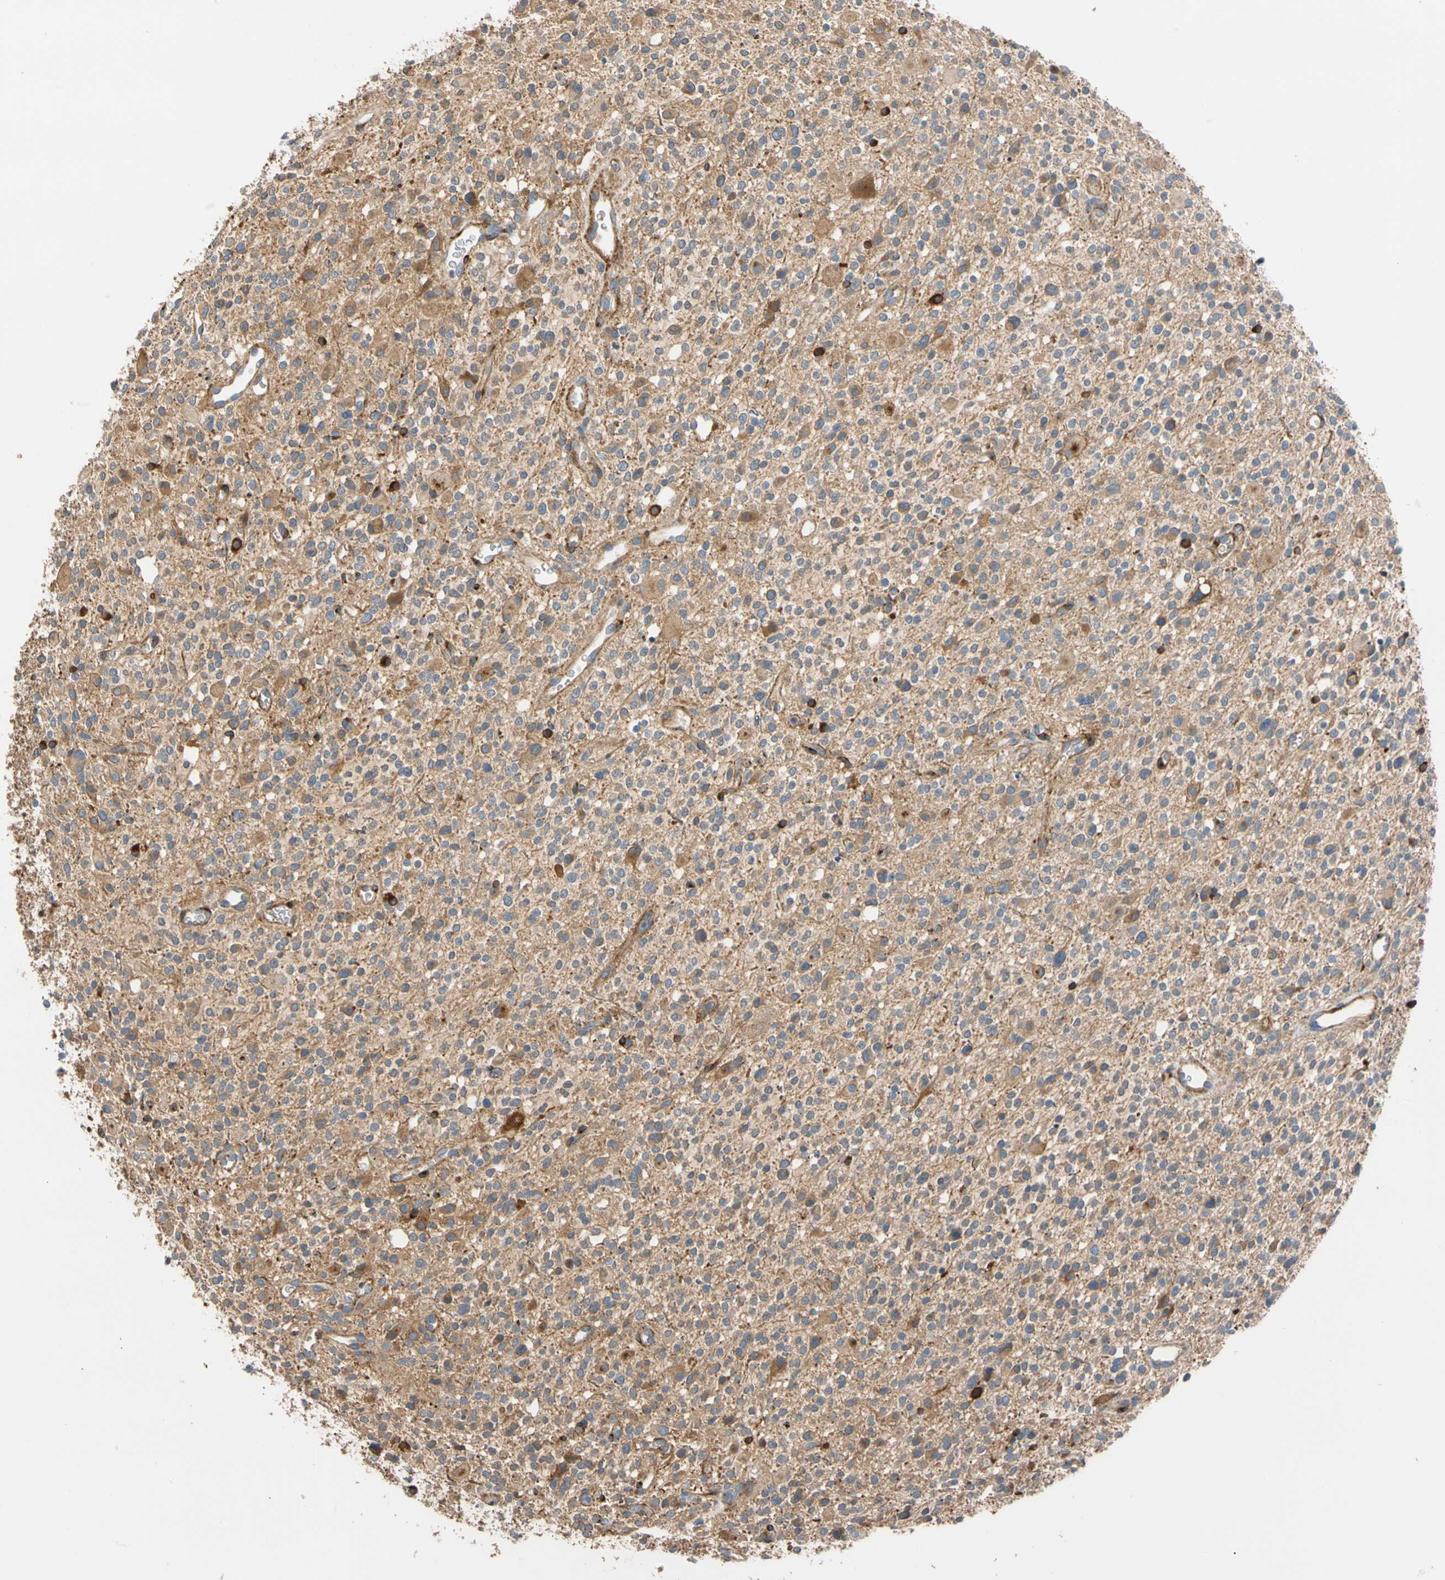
{"staining": {"intensity": "weak", "quantity": ">75%", "location": "cytoplasmic/membranous"}, "tissue": "glioma", "cell_type": "Tumor cells", "image_type": "cancer", "snomed": [{"axis": "morphology", "description": "Glioma, malignant, High grade"}, {"axis": "topography", "description": "Brain"}], "caption": "Glioma was stained to show a protein in brown. There is low levels of weak cytoplasmic/membranous staining in approximately >75% of tumor cells.", "gene": "ENTREP3", "patient": {"sex": "male", "age": 48}}